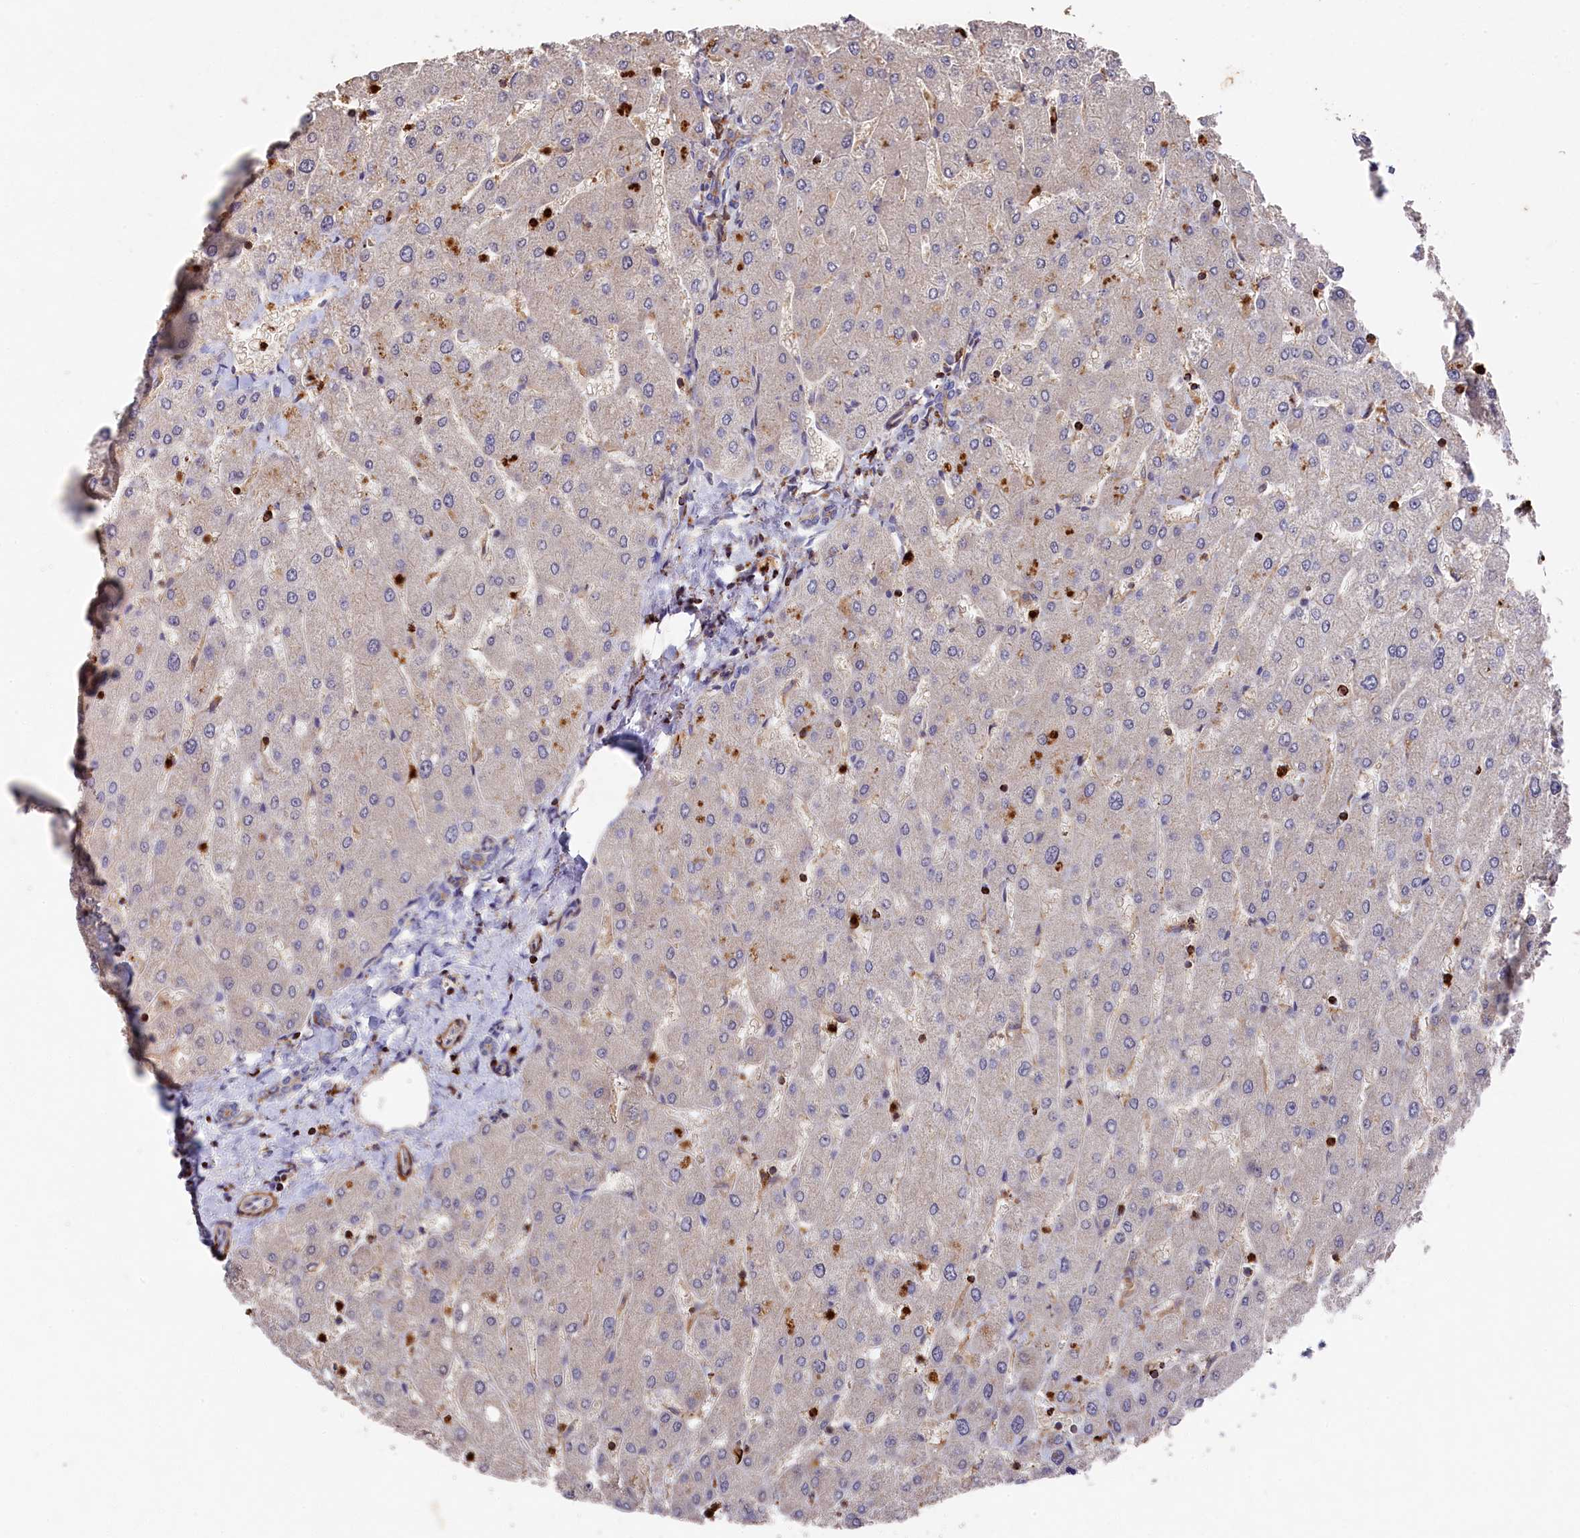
{"staining": {"intensity": "weak", "quantity": "25%-75%", "location": "cytoplasmic/membranous"}, "tissue": "liver", "cell_type": "Cholangiocytes", "image_type": "normal", "snomed": [{"axis": "morphology", "description": "Normal tissue, NOS"}, {"axis": "topography", "description": "Liver"}], "caption": "Immunohistochemistry (IHC) photomicrograph of normal human liver stained for a protein (brown), which shows low levels of weak cytoplasmic/membranous positivity in approximately 25%-75% of cholangiocytes.", "gene": "RAPSN", "patient": {"sex": "male", "age": 55}}